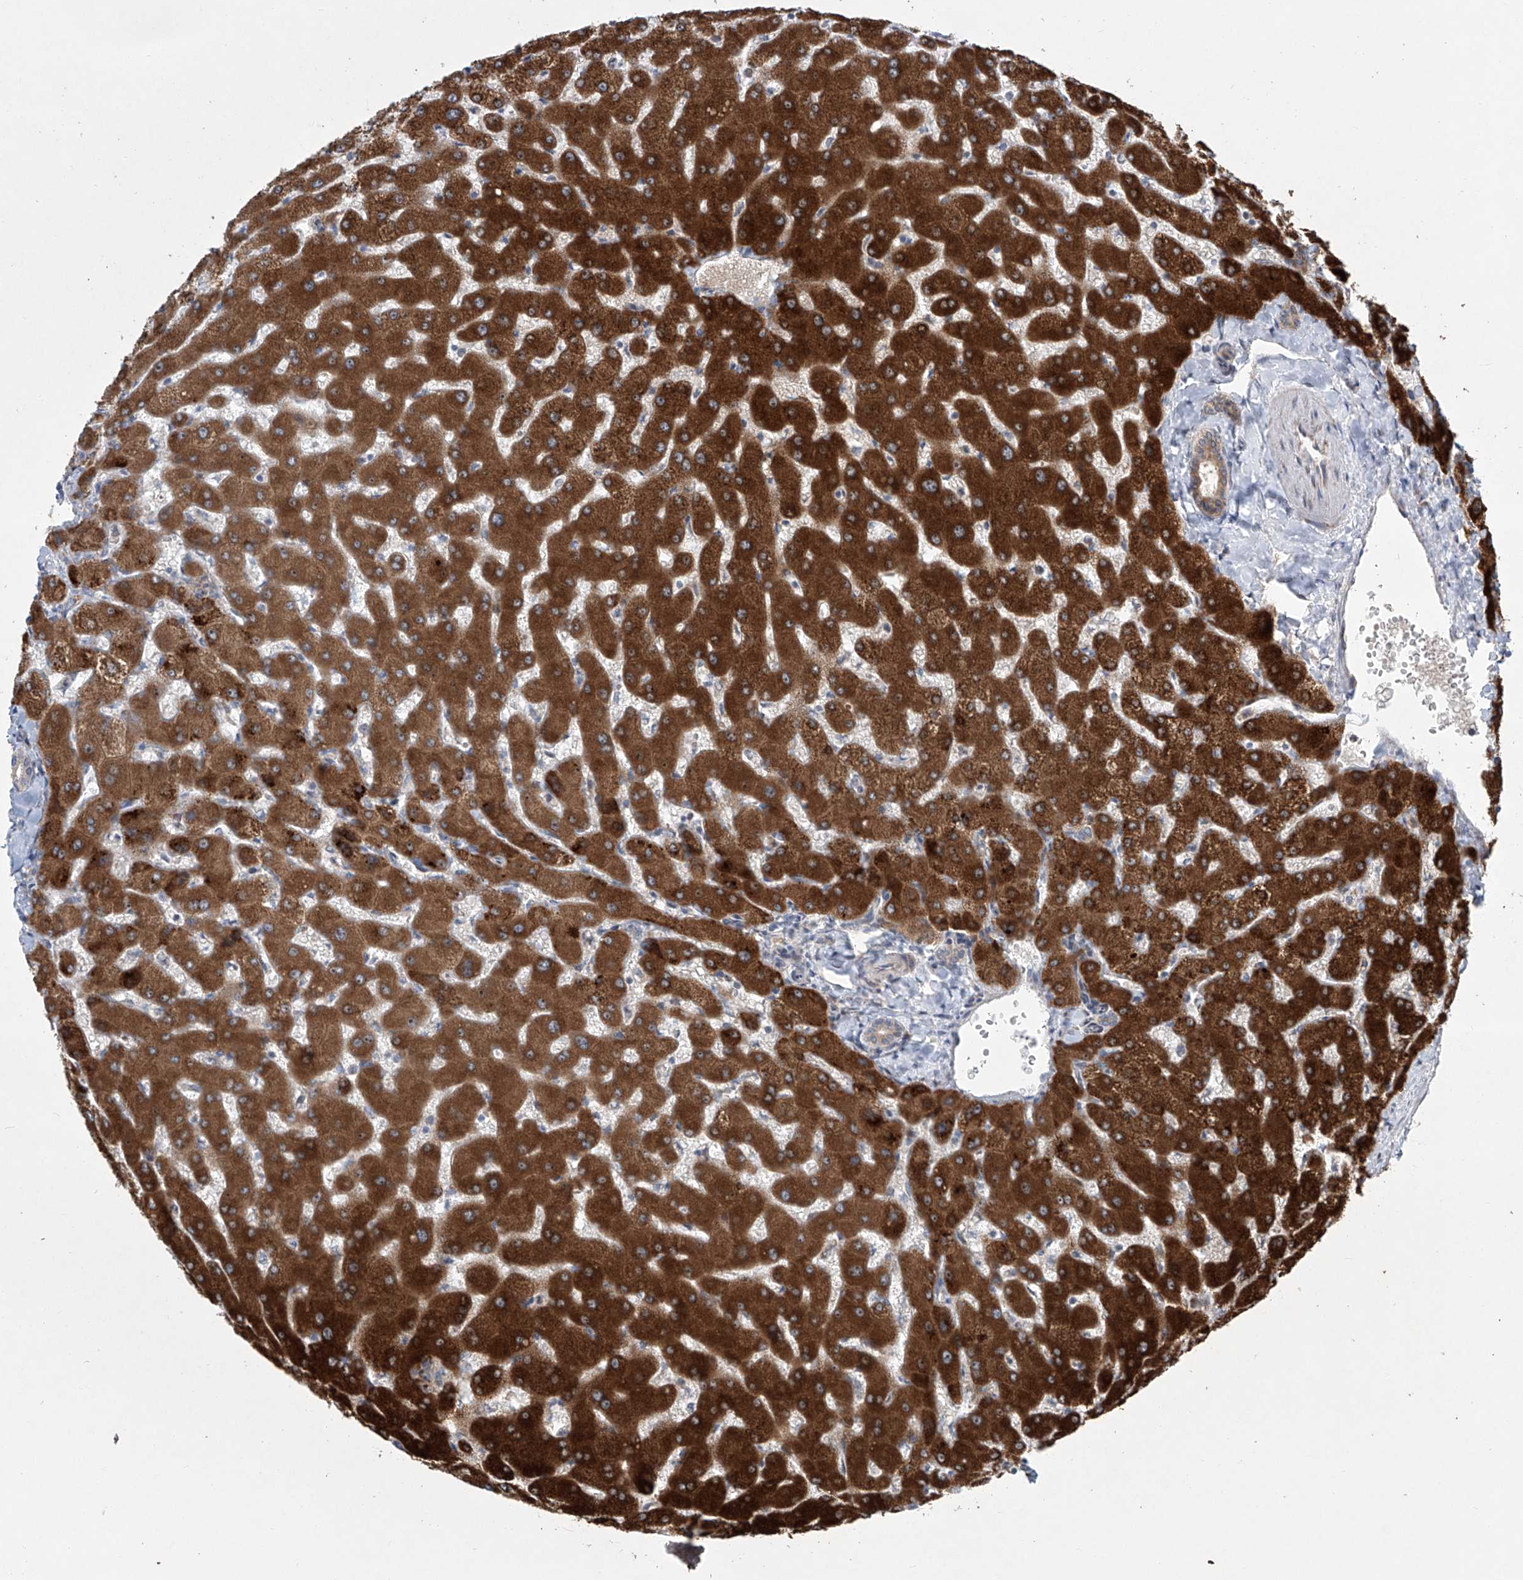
{"staining": {"intensity": "weak", "quantity": "25%-75%", "location": "cytoplasmic/membranous"}, "tissue": "liver", "cell_type": "Cholangiocytes", "image_type": "normal", "snomed": [{"axis": "morphology", "description": "Normal tissue, NOS"}, {"axis": "topography", "description": "Liver"}], "caption": "Cholangiocytes demonstrate low levels of weak cytoplasmic/membranous staining in about 25%-75% of cells in benign liver.", "gene": "KLC4", "patient": {"sex": "female", "age": 63}}